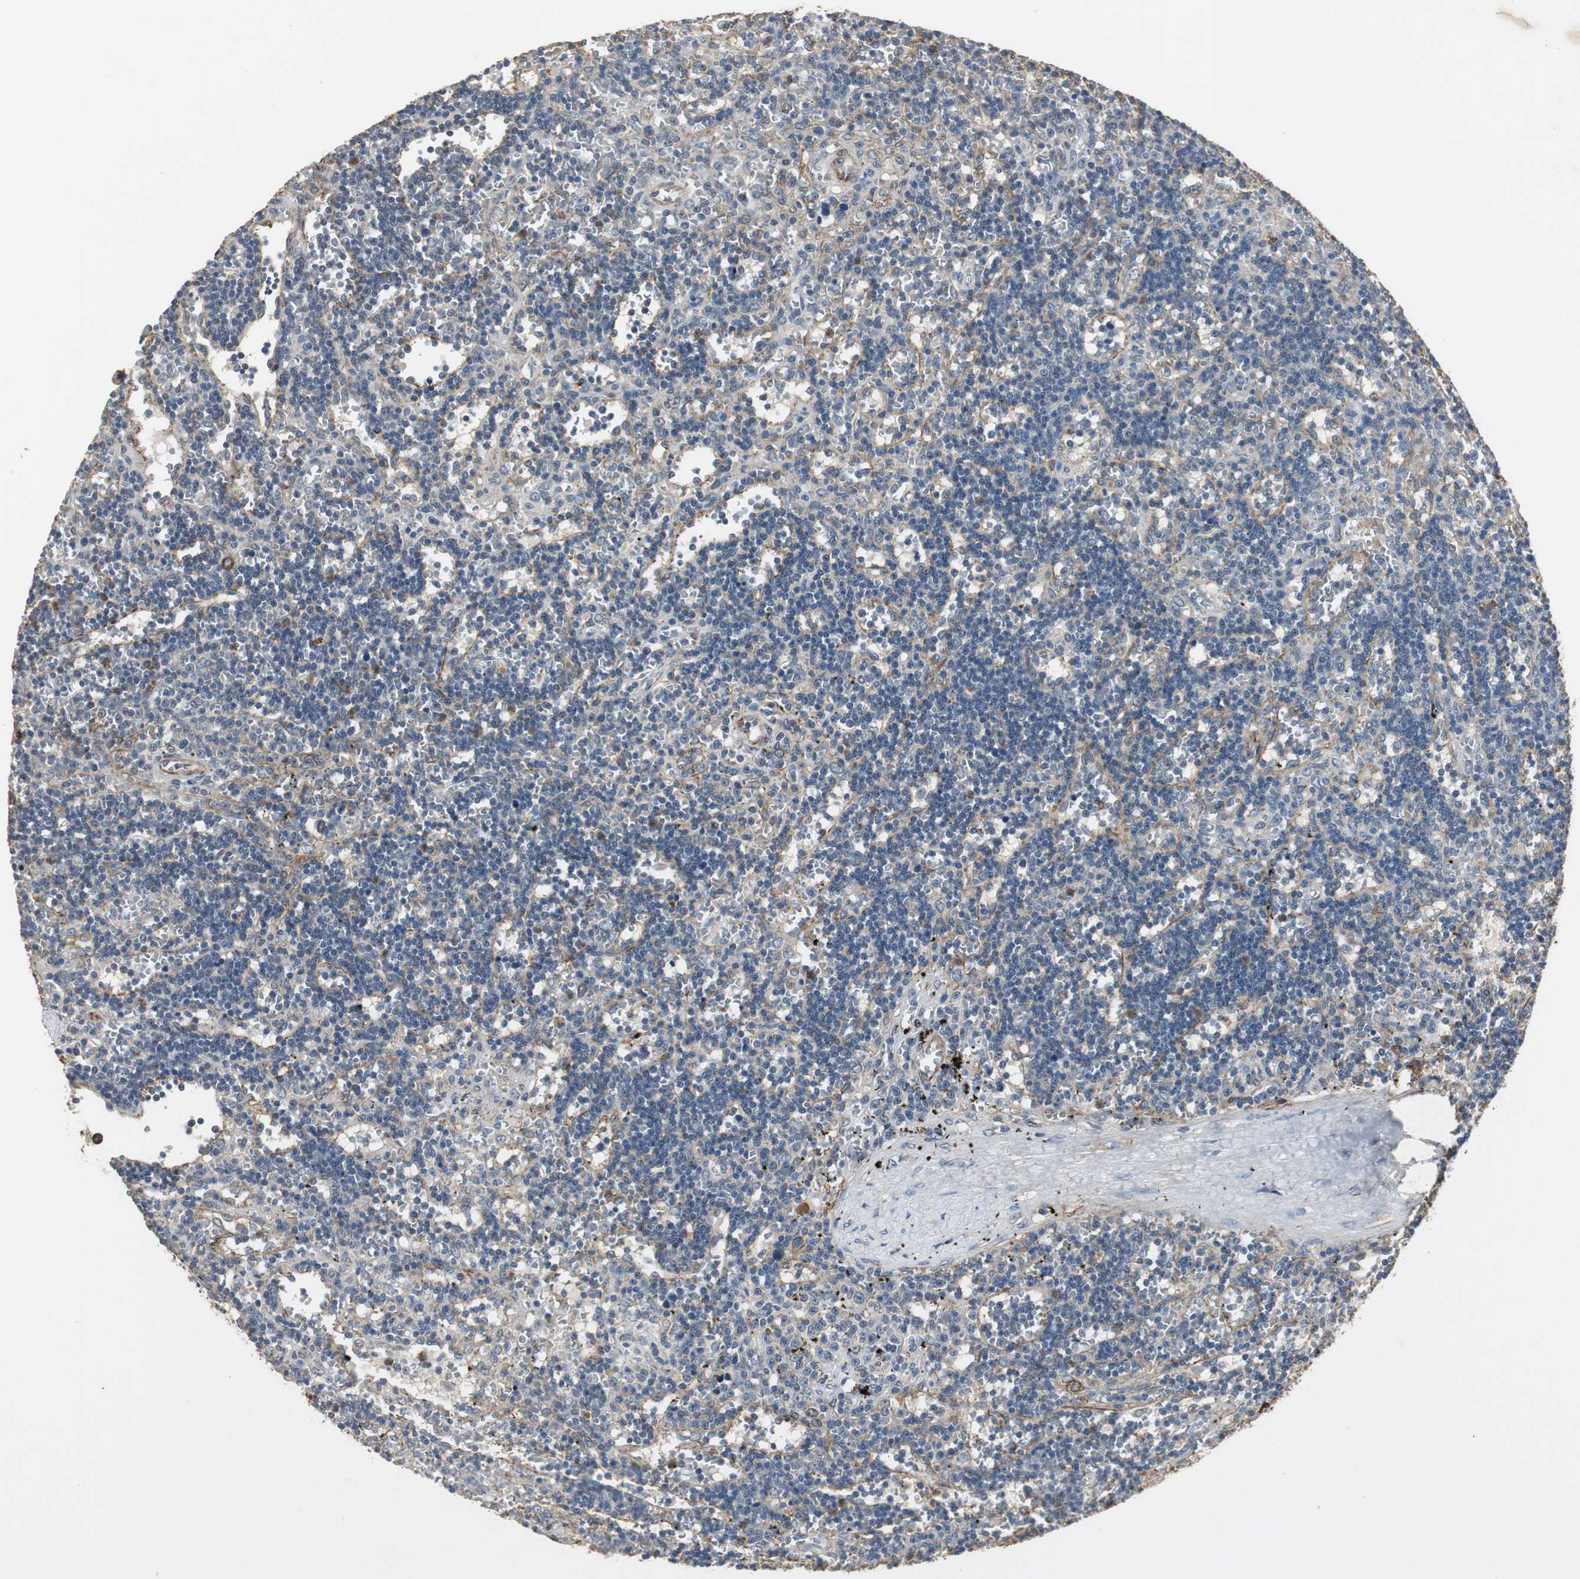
{"staining": {"intensity": "weak", "quantity": "25%-75%", "location": "cytoplasmic/membranous"}, "tissue": "lymphoma", "cell_type": "Tumor cells", "image_type": "cancer", "snomed": [{"axis": "morphology", "description": "Malignant lymphoma, non-Hodgkin's type, Low grade"}, {"axis": "topography", "description": "Spleen"}], "caption": "A micrograph of lymphoma stained for a protein displays weak cytoplasmic/membranous brown staining in tumor cells. Immunohistochemistry stains the protein in brown and the nuclei are stained blue.", "gene": "JTB", "patient": {"sex": "male", "age": 60}}